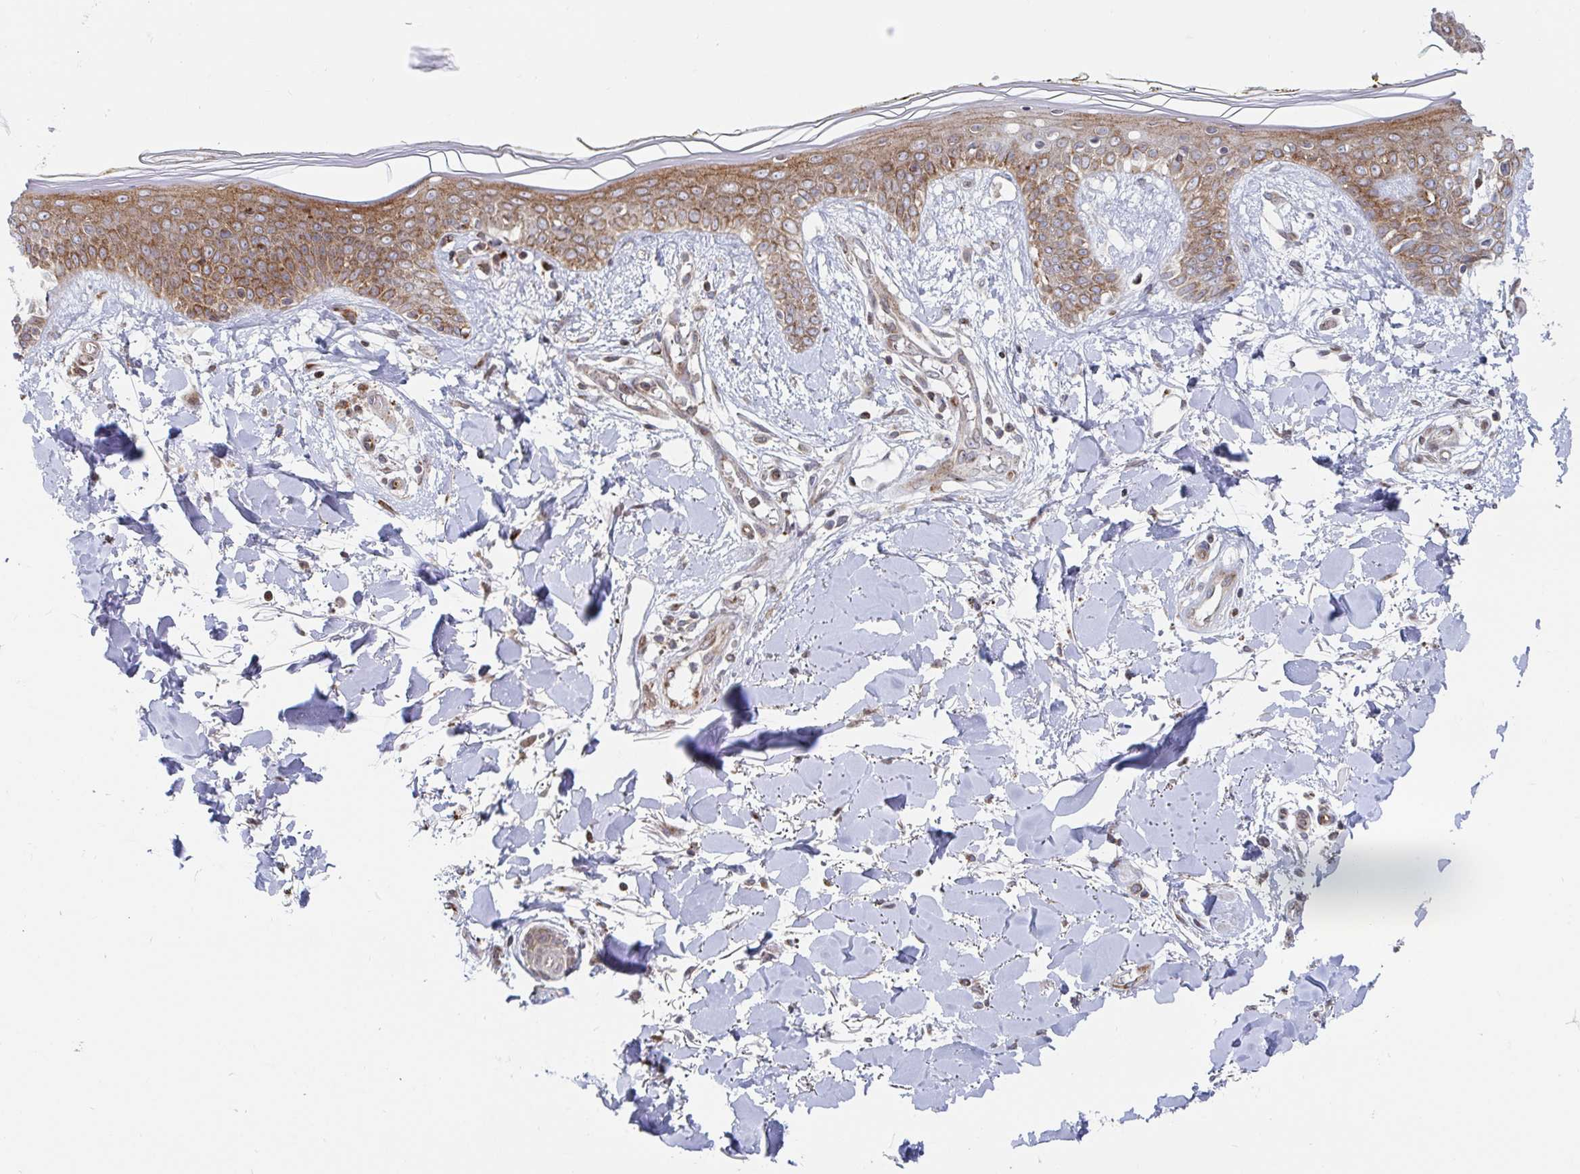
{"staining": {"intensity": "weak", "quantity": ">75%", "location": "cytoplasmic/membranous"}, "tissue": "skin", "cell_type": "Fibroblasts", "image_type": "normal", "snomed": [{"axis": "morphology", "description": "Normal tissue, NOS"}, {"axis": "topography", "description": "Skin"}], "caption": "Unremarkable skin was stained to show a protein in brown. There is low levels of weak cytoplasmic/membranous positivity in about >75% of fibroblasts.", "gene": "STARD8", "patient": {"sex": "female", "age": 34}}